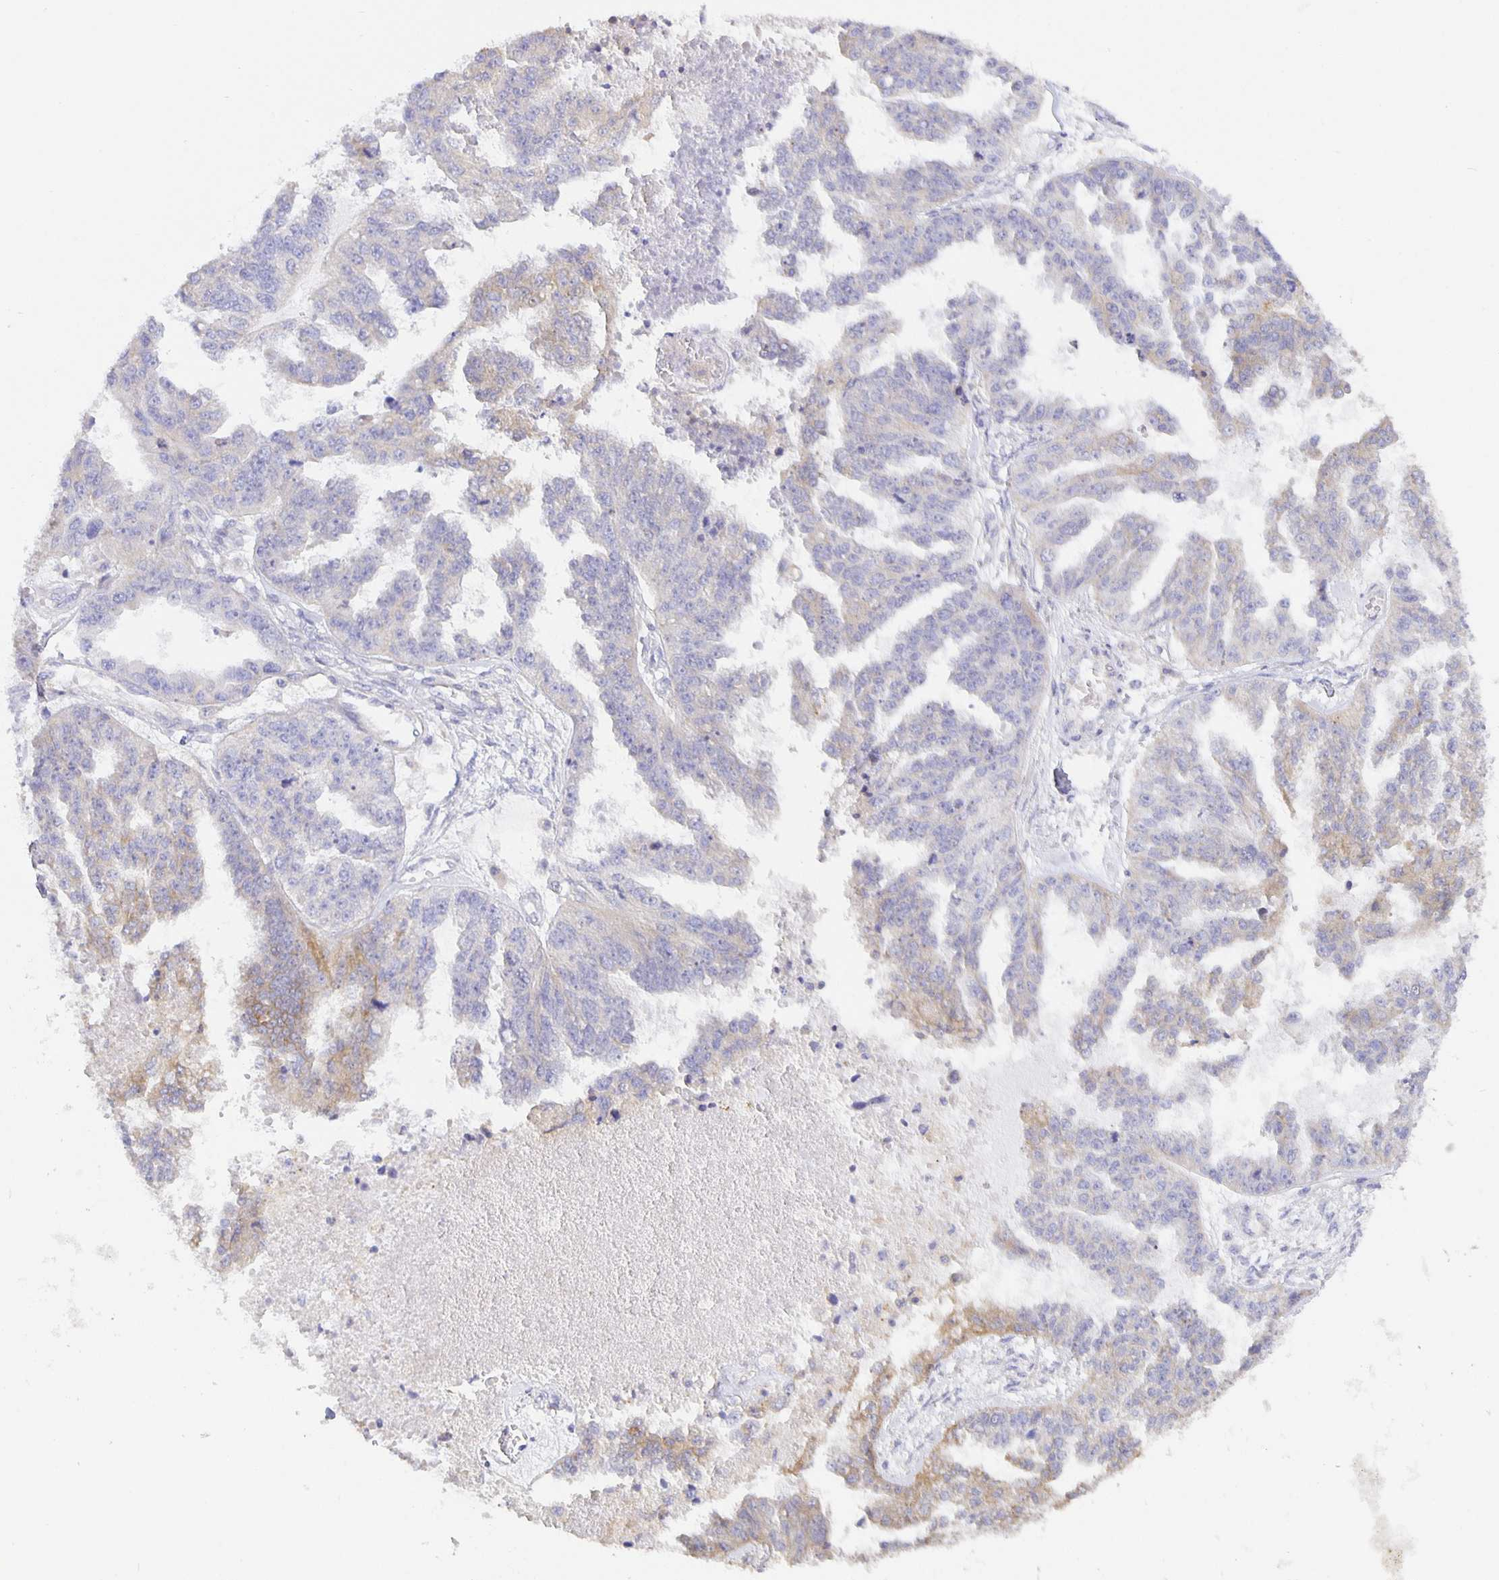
{"staining": {"intensity": "weak", "quantity": "<25%", "location": "cytoplasmic/membranous"}, "tissue": "ovarian cancer", "cell_type": "Tumor cells", "image_type": "cancer", "snomed": [{"axis": "morphology", "description": "Cystadenocarcinoma, serous, NOS"}, {"axis": "topography", "description": "Ovary"}], "caption": "Immunohistochemical staining of human ovarian serous cystadenocarcinoma displays no significant expression in tumor cells.", "gene": "FLRT3", "patient": {"sex": "female", "age": 58}}